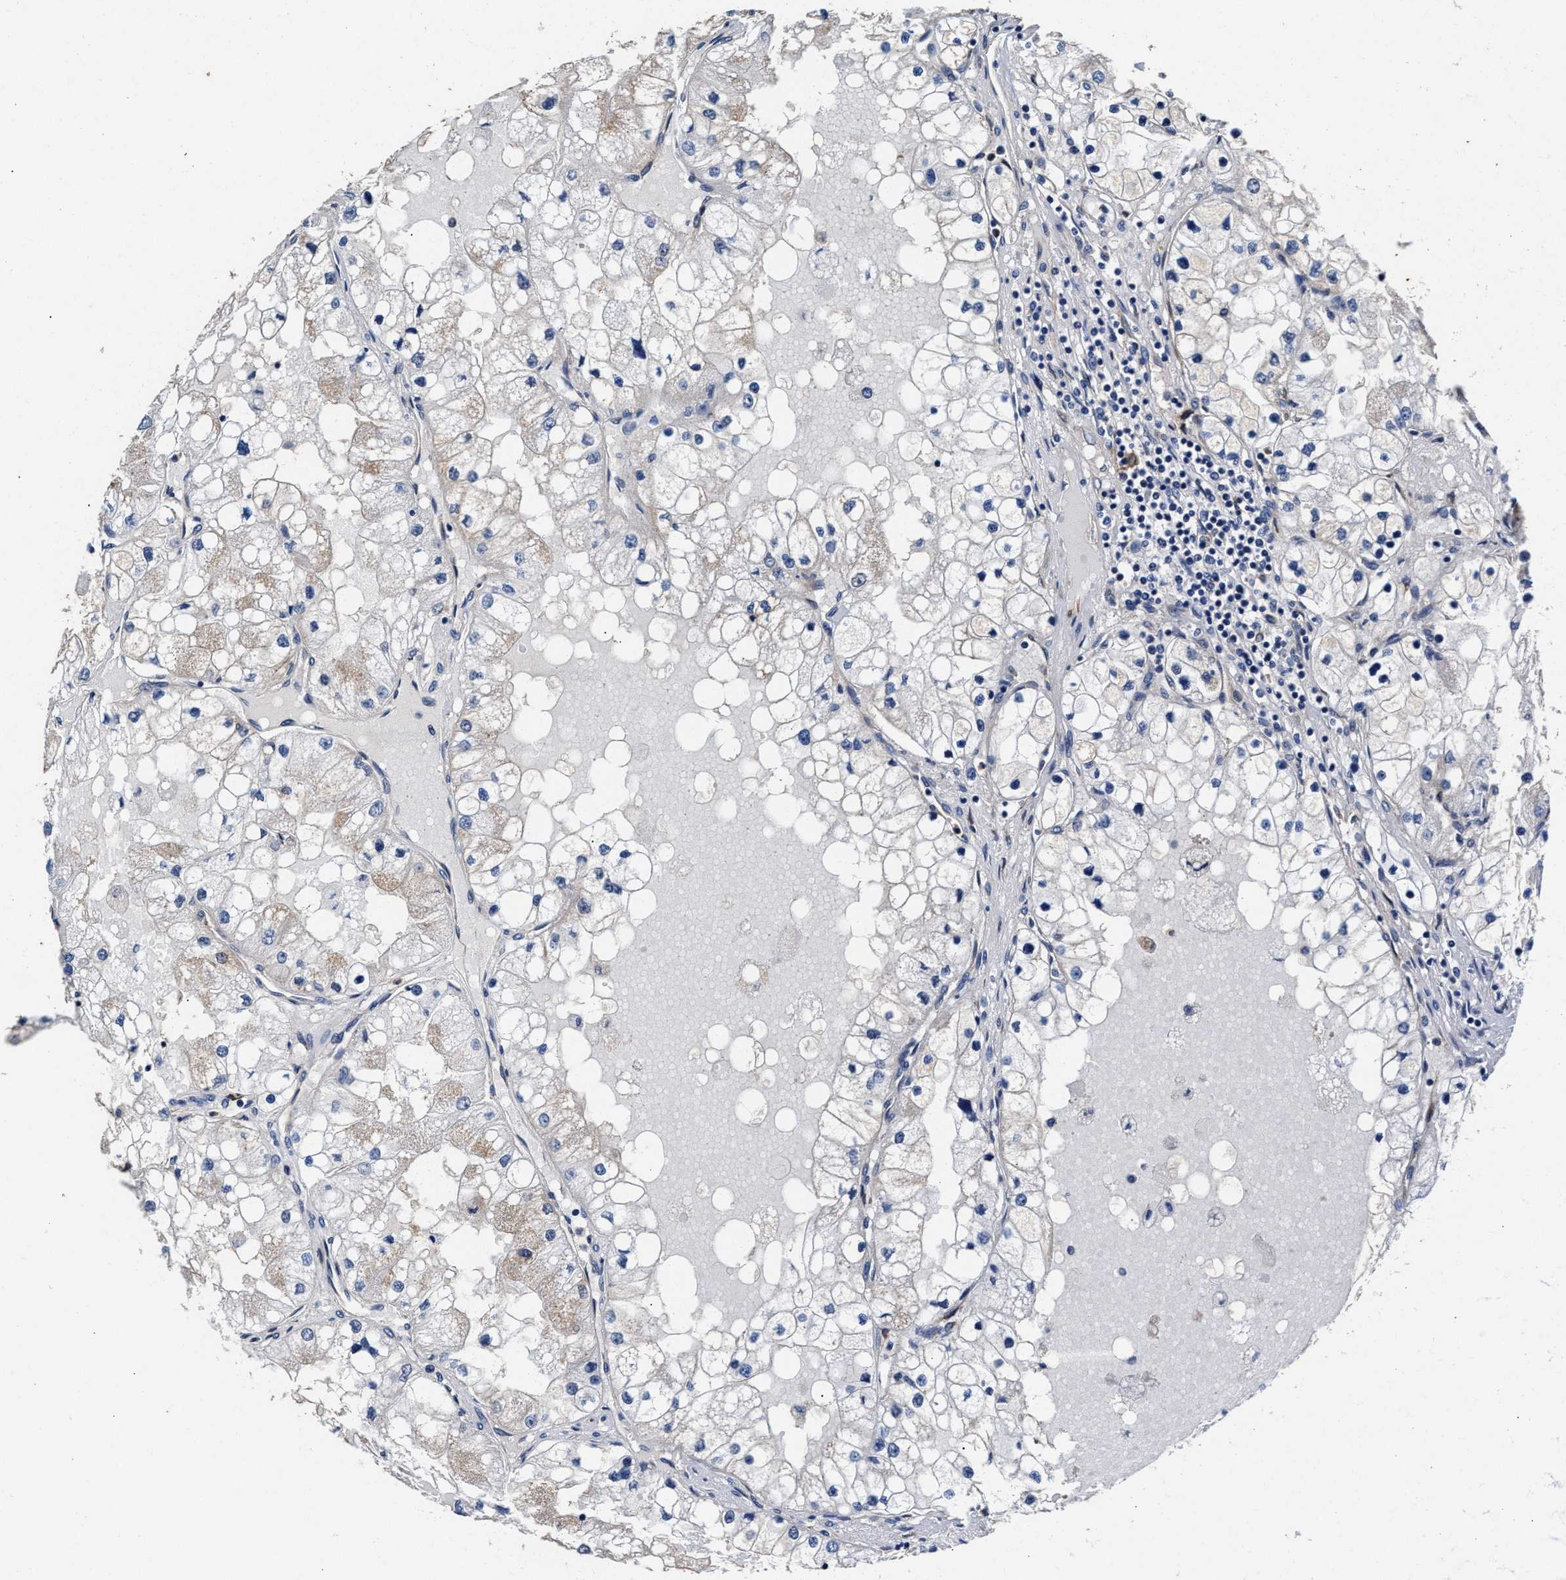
{"staining": {"intensity": "negative", "quantity": "none", "location": "none"}, "tissue": "renal cancer", "cell_type": "Tumor cells", "image_type": "cancer", "snomed": [{"axis": "morphology", "description": "Adenocarcinoma, NOS"}, {"axis": "topography", "description": "Kidney"}], "caption": "Tumor cells are negative for brown protein staining in renal cancer.", "gene": "SH3GL1", "patient": {"sex": "male", "age": 68}}